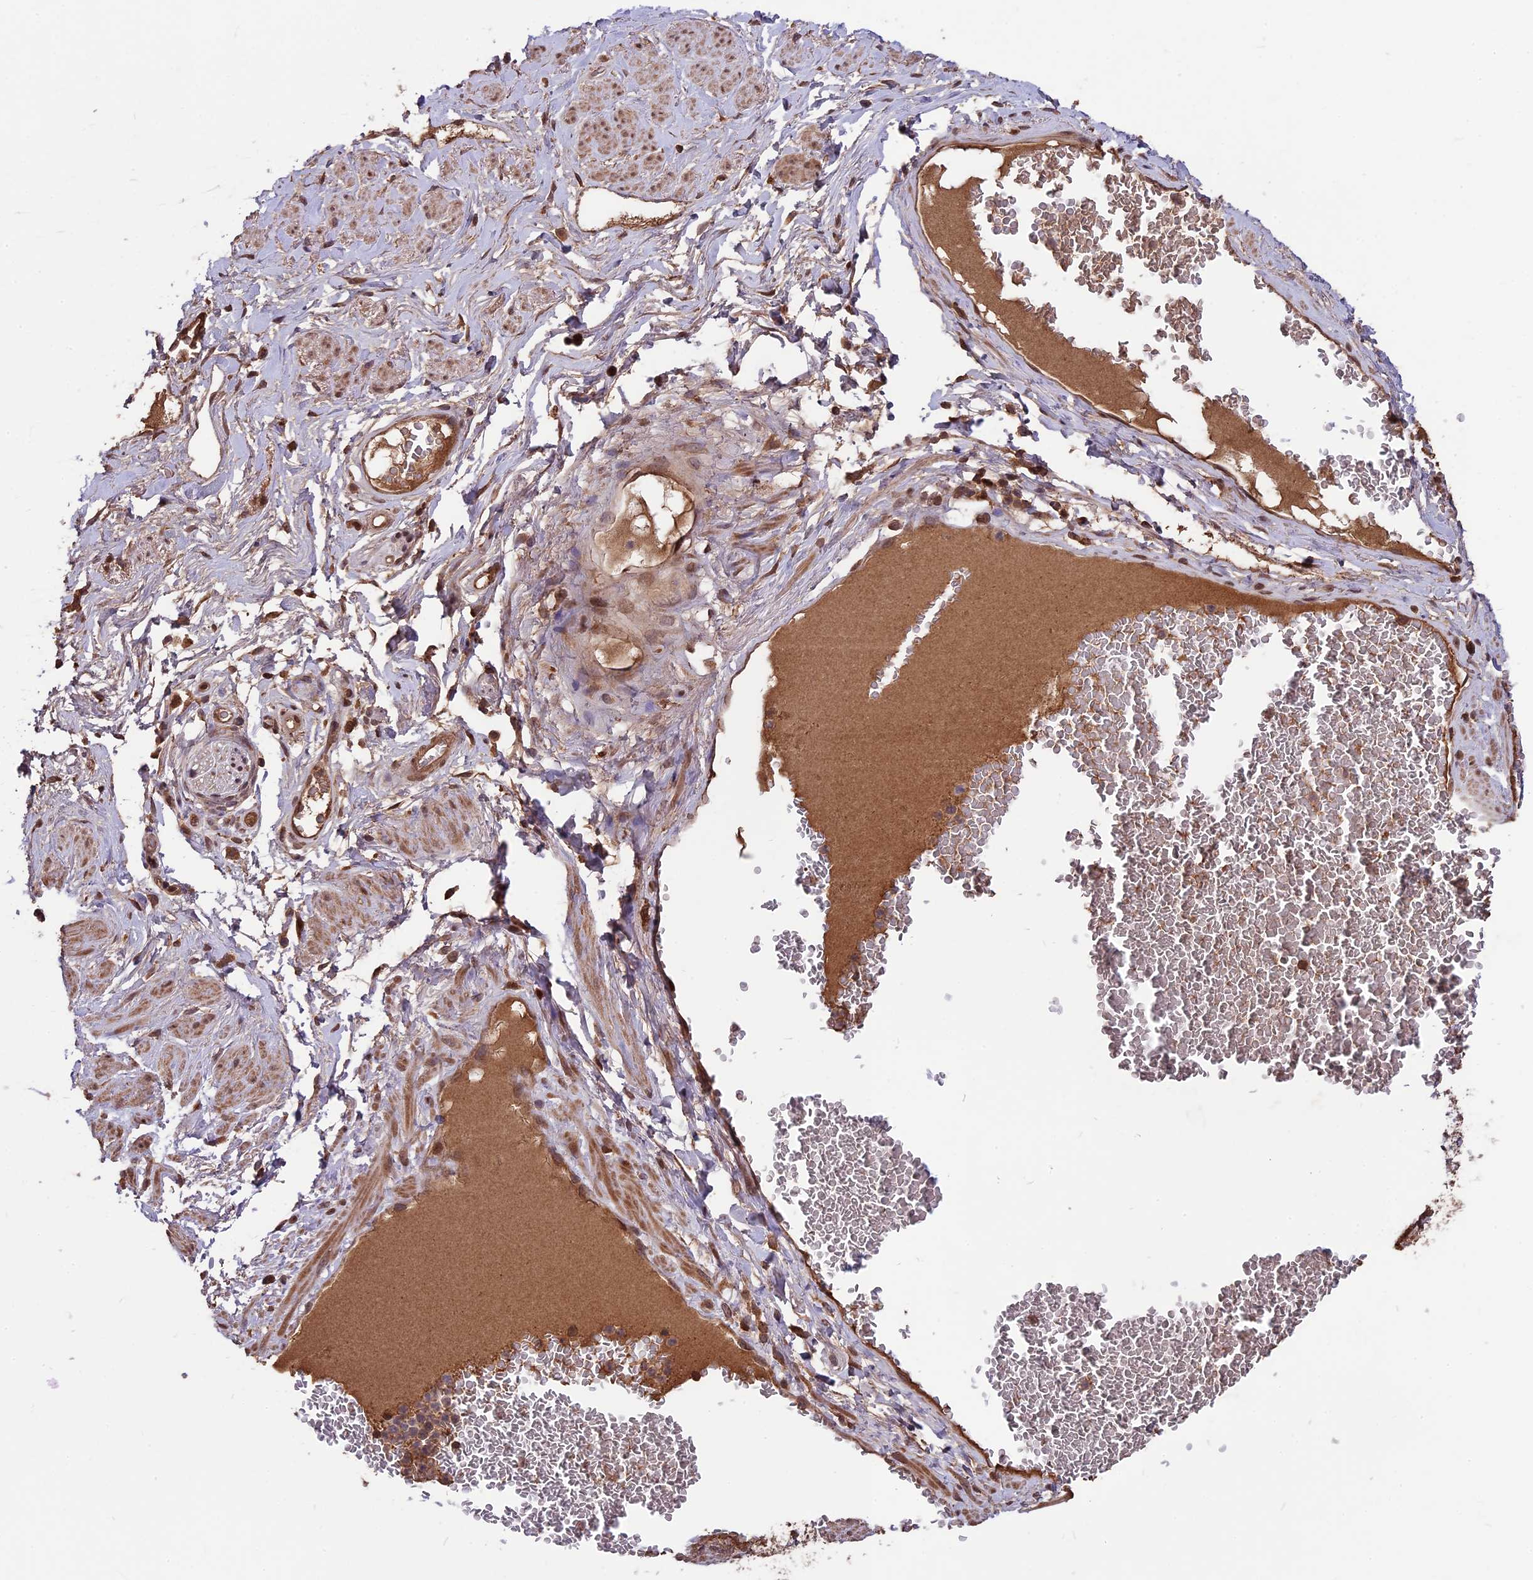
{"staining": {"intensity": "moderate", "quantity": ">75%", "location": "cytoplasmic/membranous"}, "tissue": "soft tissue", "cell_type": "Fibroblasts", "image_type": "normal", "snomed": [{"axis": "morphology", "description": "Normal tissue, NOS"}, {"axis": "morphology", "description": "Adenocarcinoma, NOS"}, {"axis": "topography", "description": "Rectum"}, {"axis": "topography", "description": "Vagina"}, {"axis": "topography", "description": "Peripheral nerve tissue"}], "caption": "Immunohistochemistry (DAB (3,3'-diaminobenzidine)) staining of normal soft tissue displays moderate cytoplasmic/membranous protein positivity in about >75% of fibroblasts.", "gene": "ZNF598", "patient": {"sex": "female", "age": 71}}